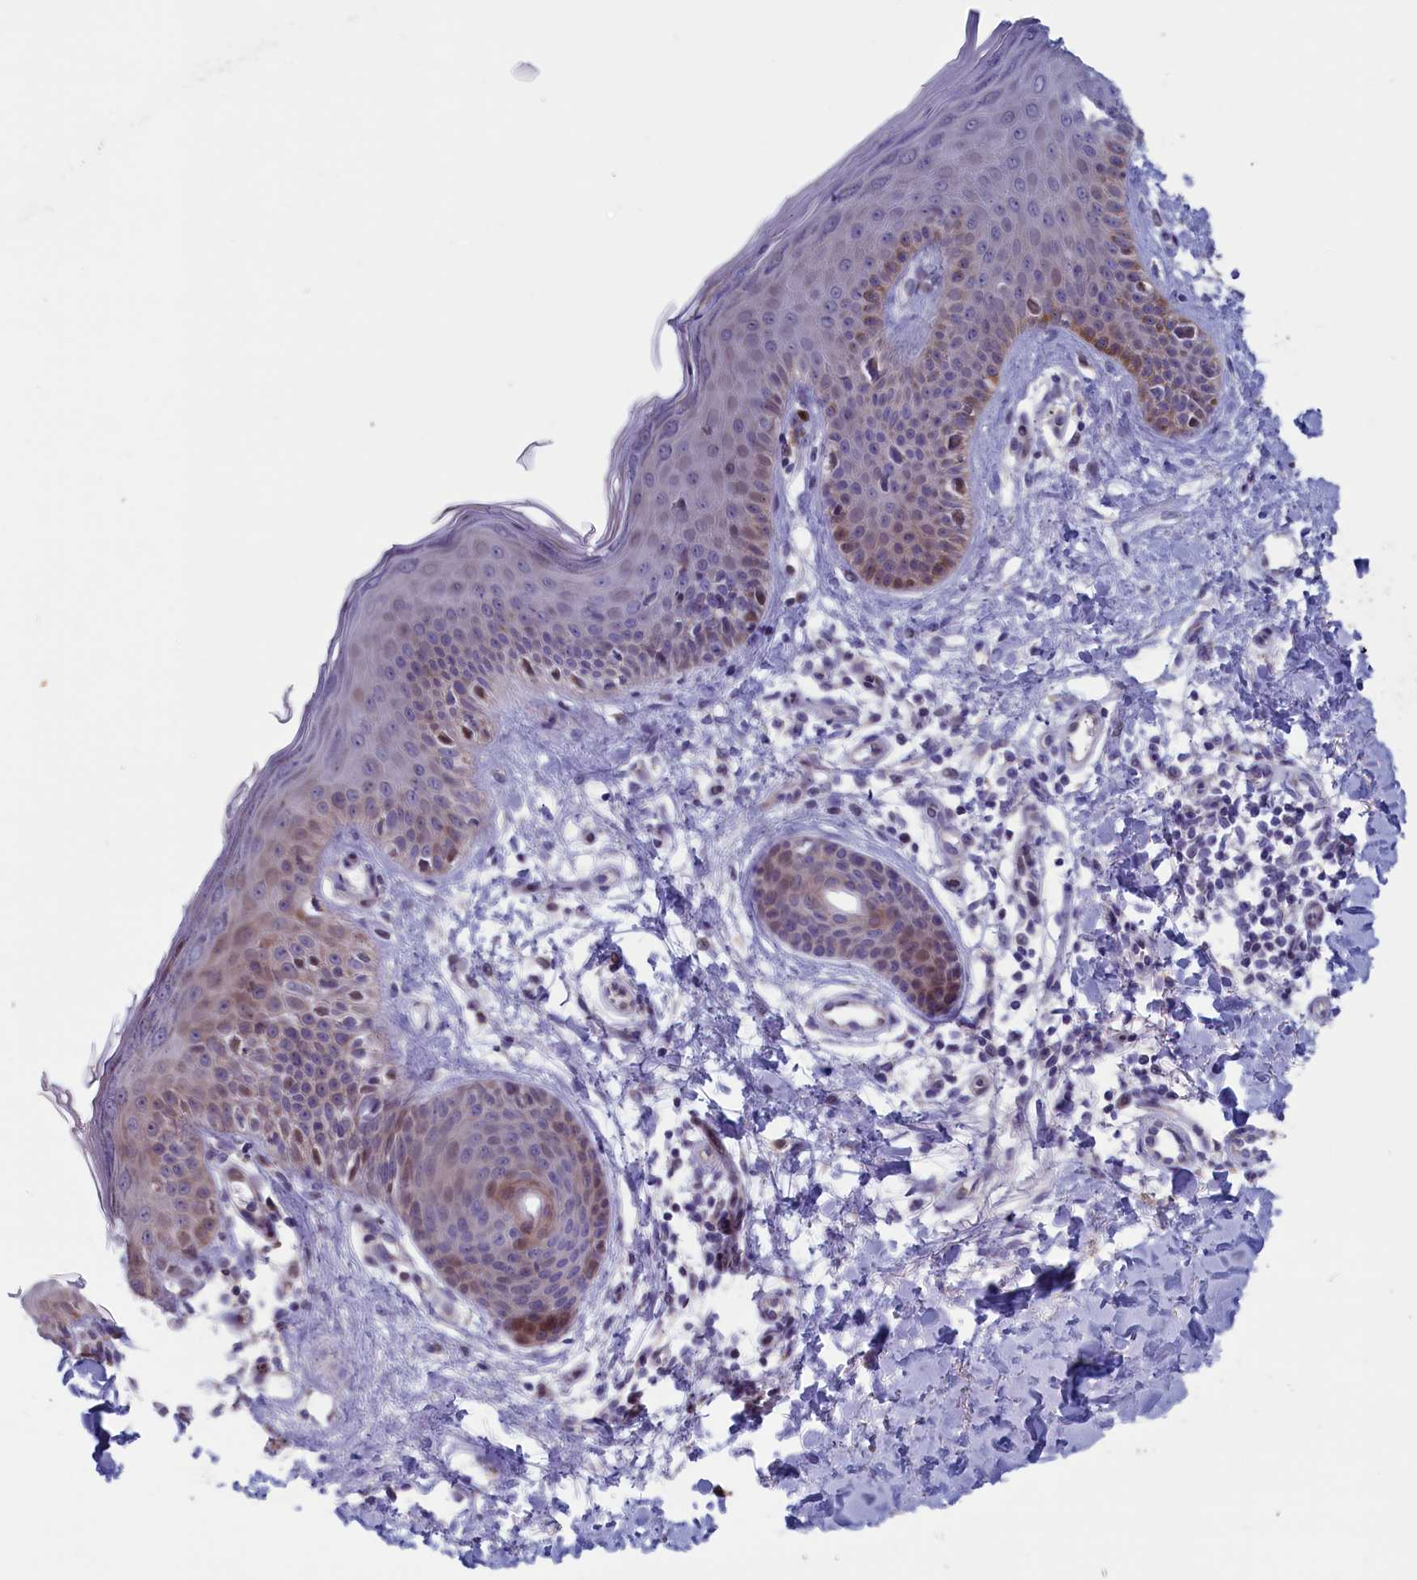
{"staining": {"intensity": "negative", "quantity": "none", "location": "none"}, "tissue": "skin", "cell_type": "Fibroblasts", "image_type": "normal", "snomed": [{"axis": "morphology", "description": "Normal tissue, NOS"}, {"axis": "topography", "description": "Skin"}], "caption": "IHC of unremarkable human skin displays no staining in fibroblasts. The staining was performed using DAB (3,3'-diaminobenzidine) to visualize the protein expression in brown, while the nuclei were stained in blue with hematoxylin (Magnification: 20x).", "gene": "NIBAN3", "patient": {"sex": "male", "age": 52}}